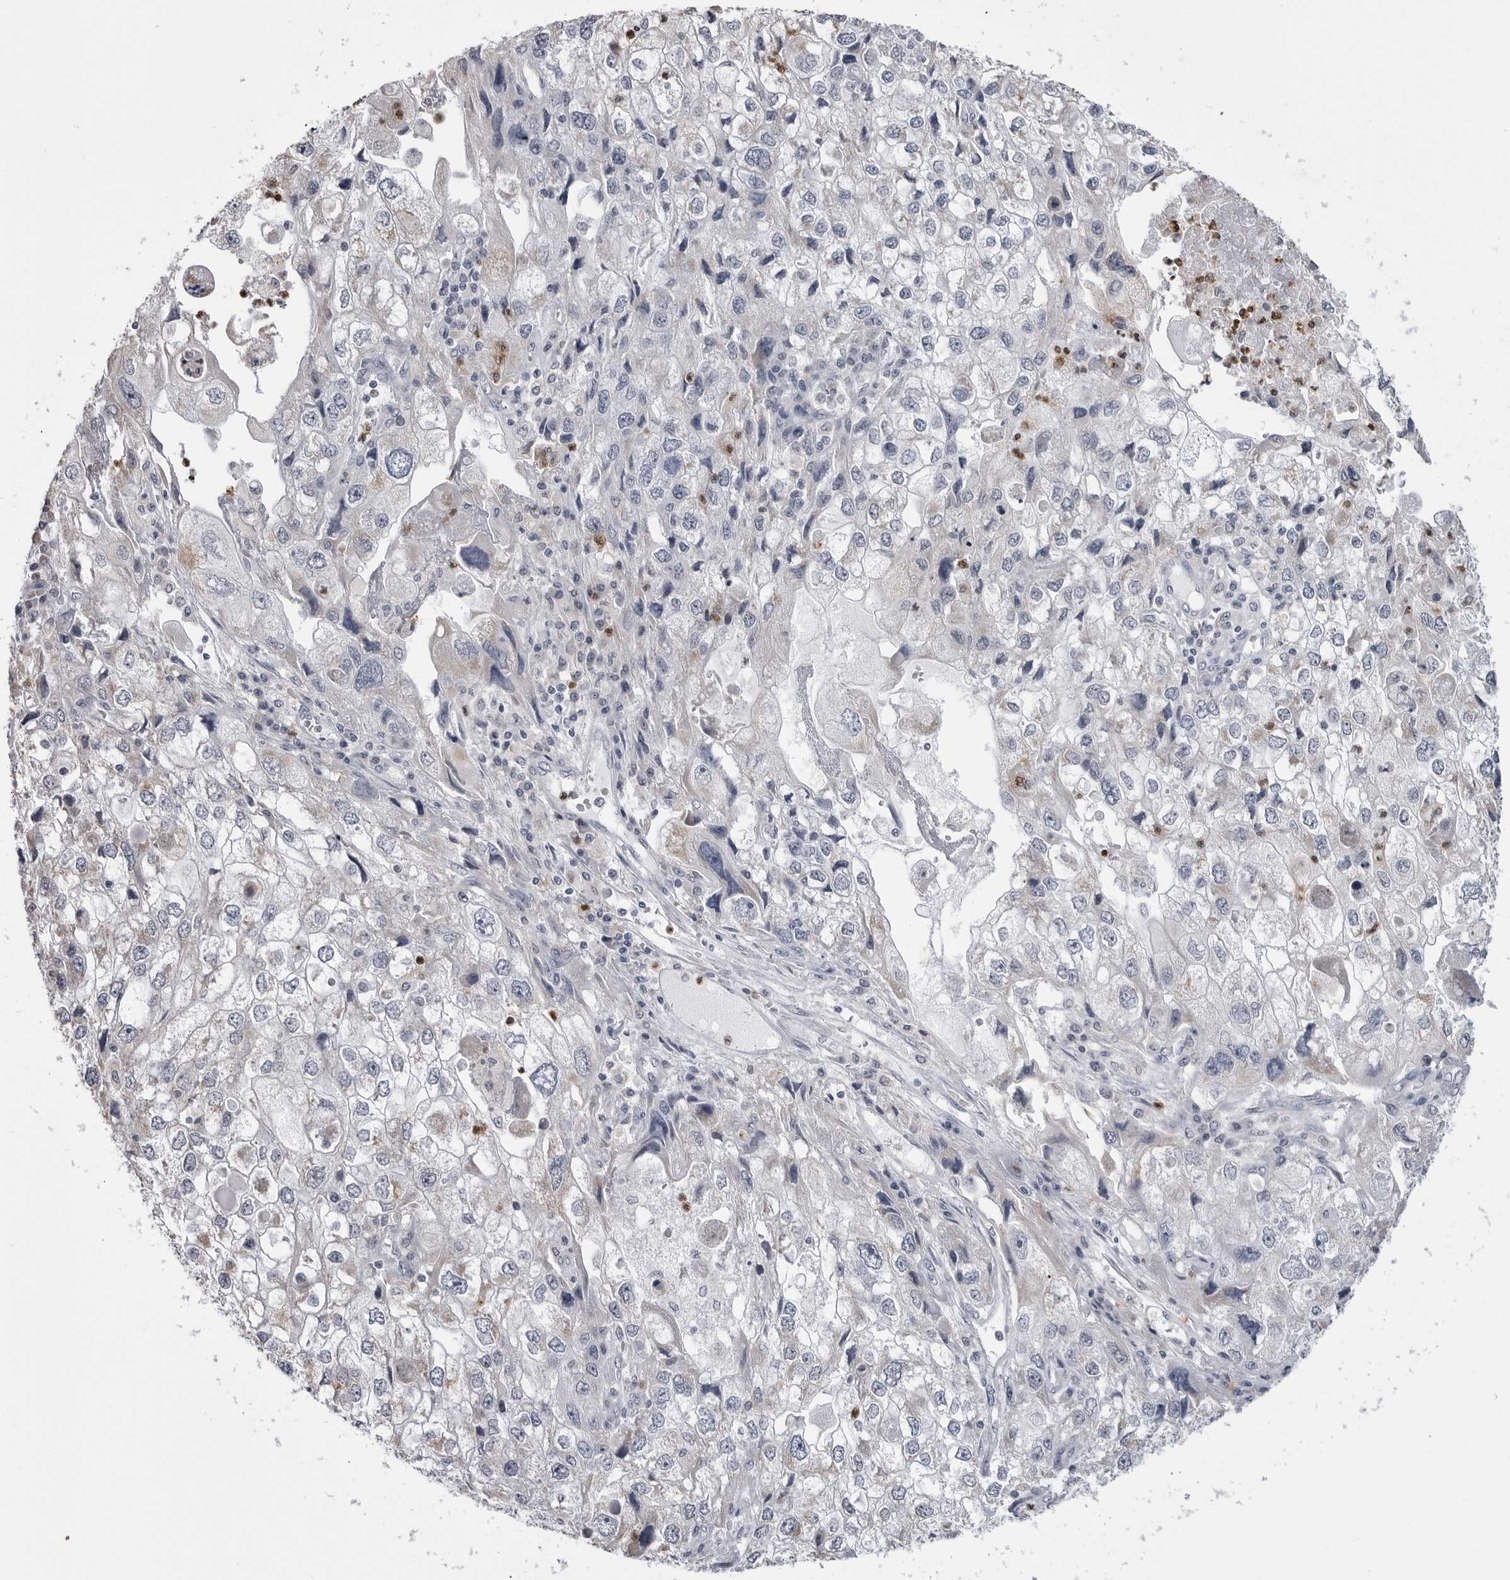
{"staining": {"intensity": "negative", "quantity": "none", "location": "none"}, "tissue": "endometrial cancer", "cell_type": "Tumor cells", "image_type": "cancer", "snomed": [{"axis": "morphology", "description": "Adenocarcinoma, NOS"}, {"axis": "topography", "description": "Endometrium"}], "caption": "Protein analysis of endometrial cancer demonstrates no significant positivity in tumor cells.", "gene": "STAP2", "patient": {"sex": "female", "age": 49}}